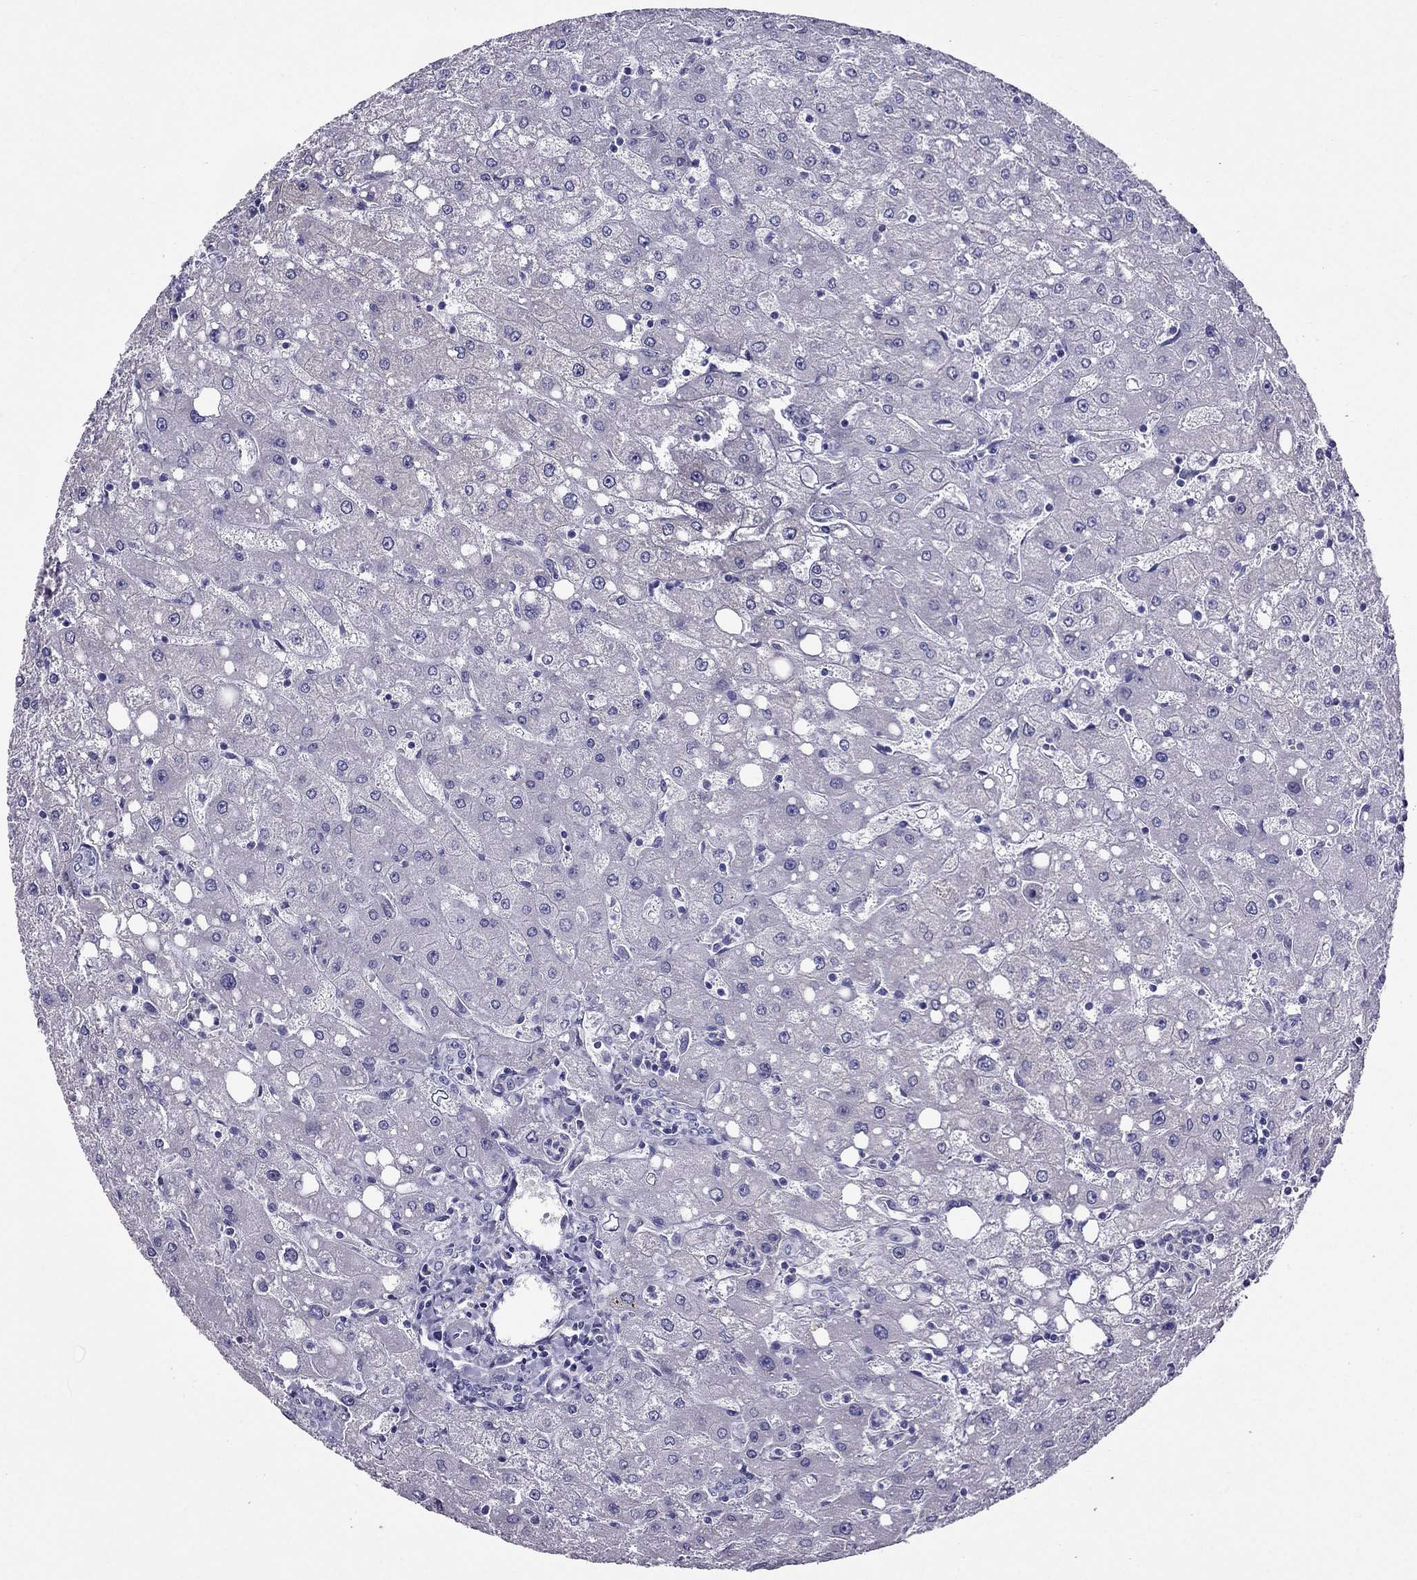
{"staining": {"intensity": "negative", "quantity": "none", "location": "none"}, "tissue": "liver", "cell_type": "Cholangiocytes", "image_type": "normal", "snomed": [{"axis": "morphology", "description": "Normal tissue, NOS"}, {"axis": "topography", "description": "Liver"}], "caption": "Immunohistochemistry of normal human liver reveals no positivity in cholangiocytes.", "gene": "ZNF541", "patient": {"sex": "female", "age": 53}}